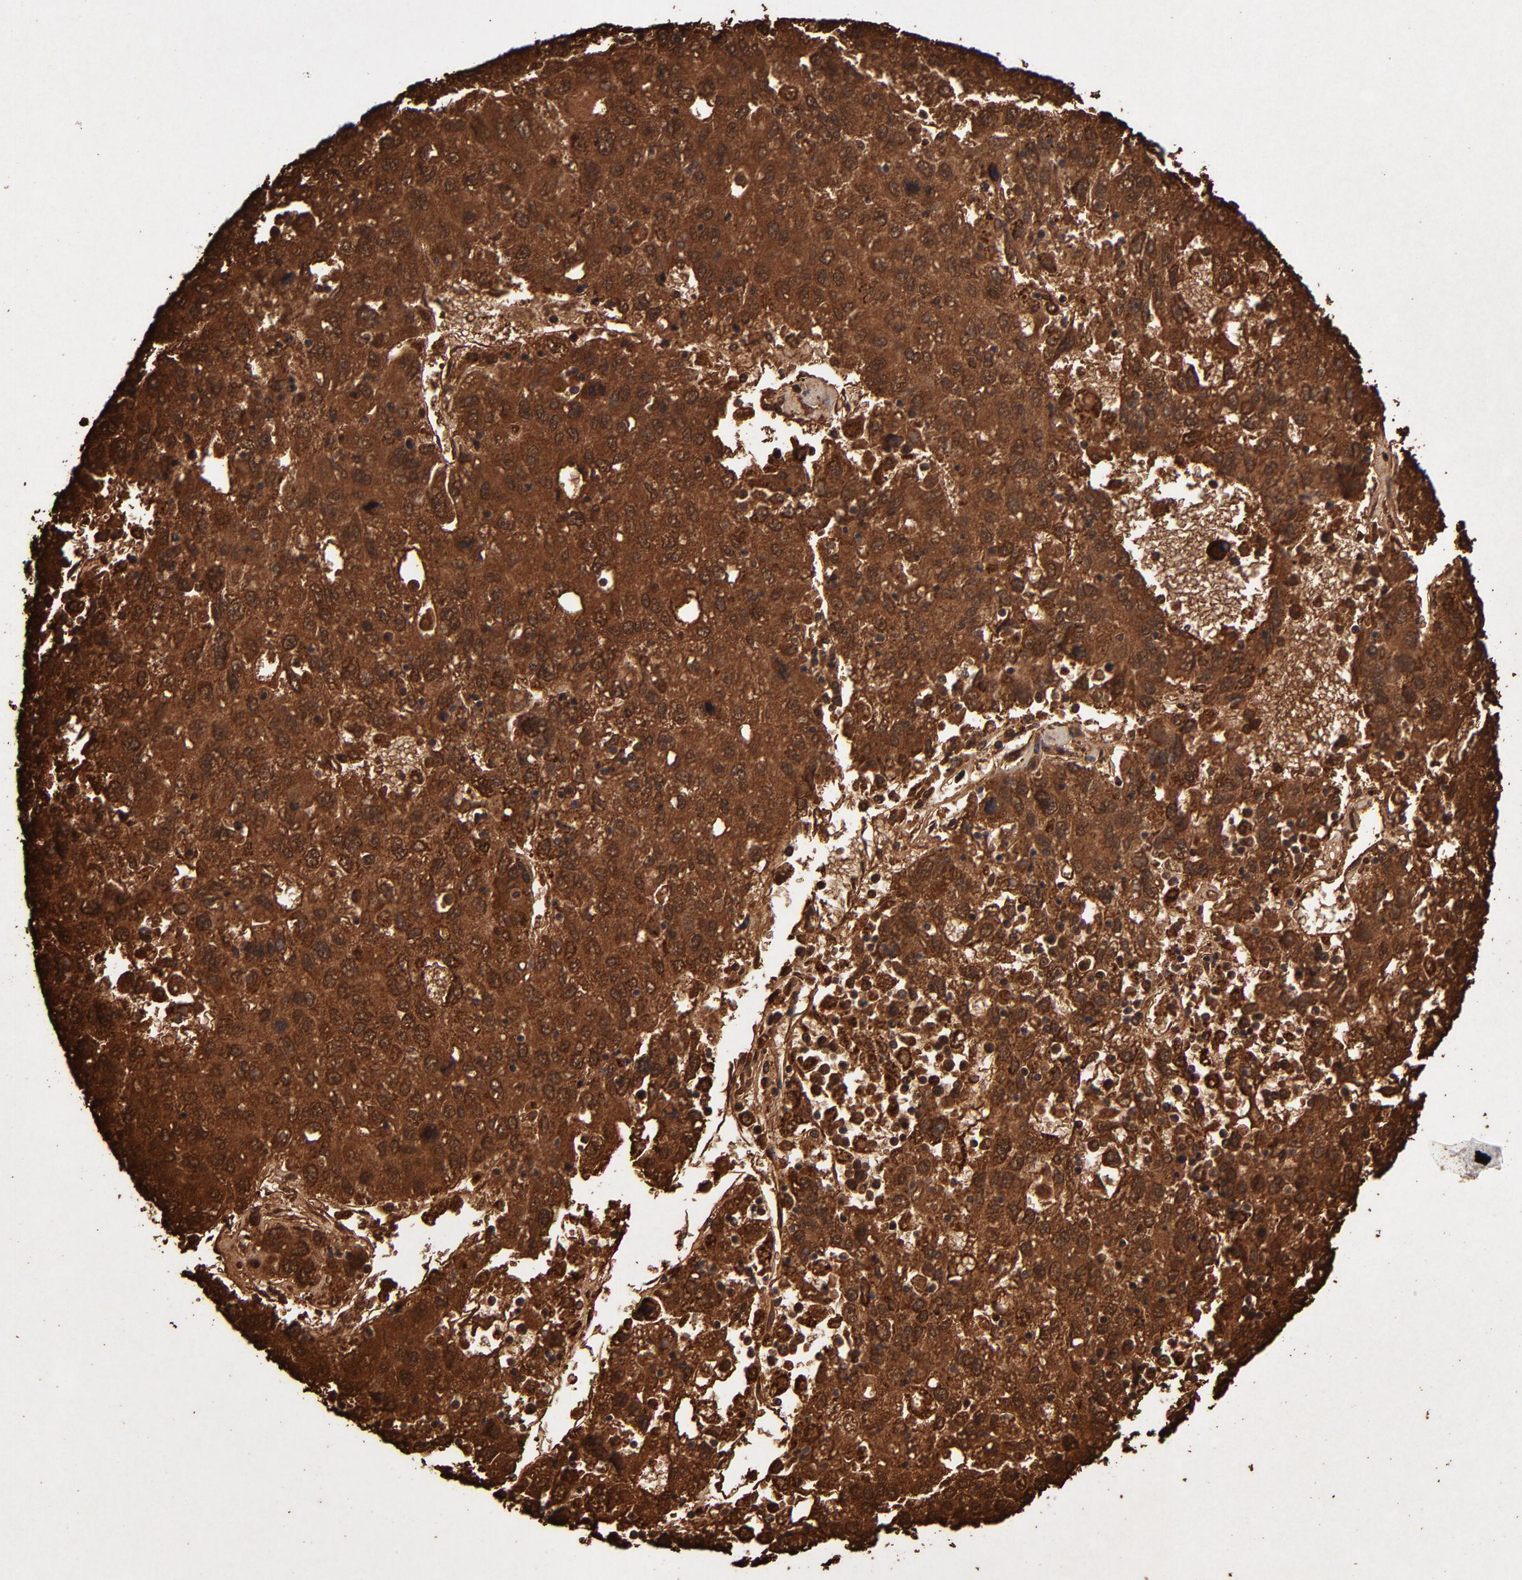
{"staining": {"intensity": "strong", "quantity": ">75%", "location": "cytoplasmic/membranous"}, "tissue": "liver cancer", "cell_type": "Tumor cells", "image_type": "cancer", "snomed": [{"axis": "morphology", "description": "Carcinoma, Hepatocellular, NOS"}, {"axis": "topography", "description": "Liver"}], "caption": "Protein staining demonstrates strong cytoplasmic/membranous expression in about >75% of tumor cells in liver cancer.", "gene": "SOD2", "patient": {"sex": "male", "age": 49}}